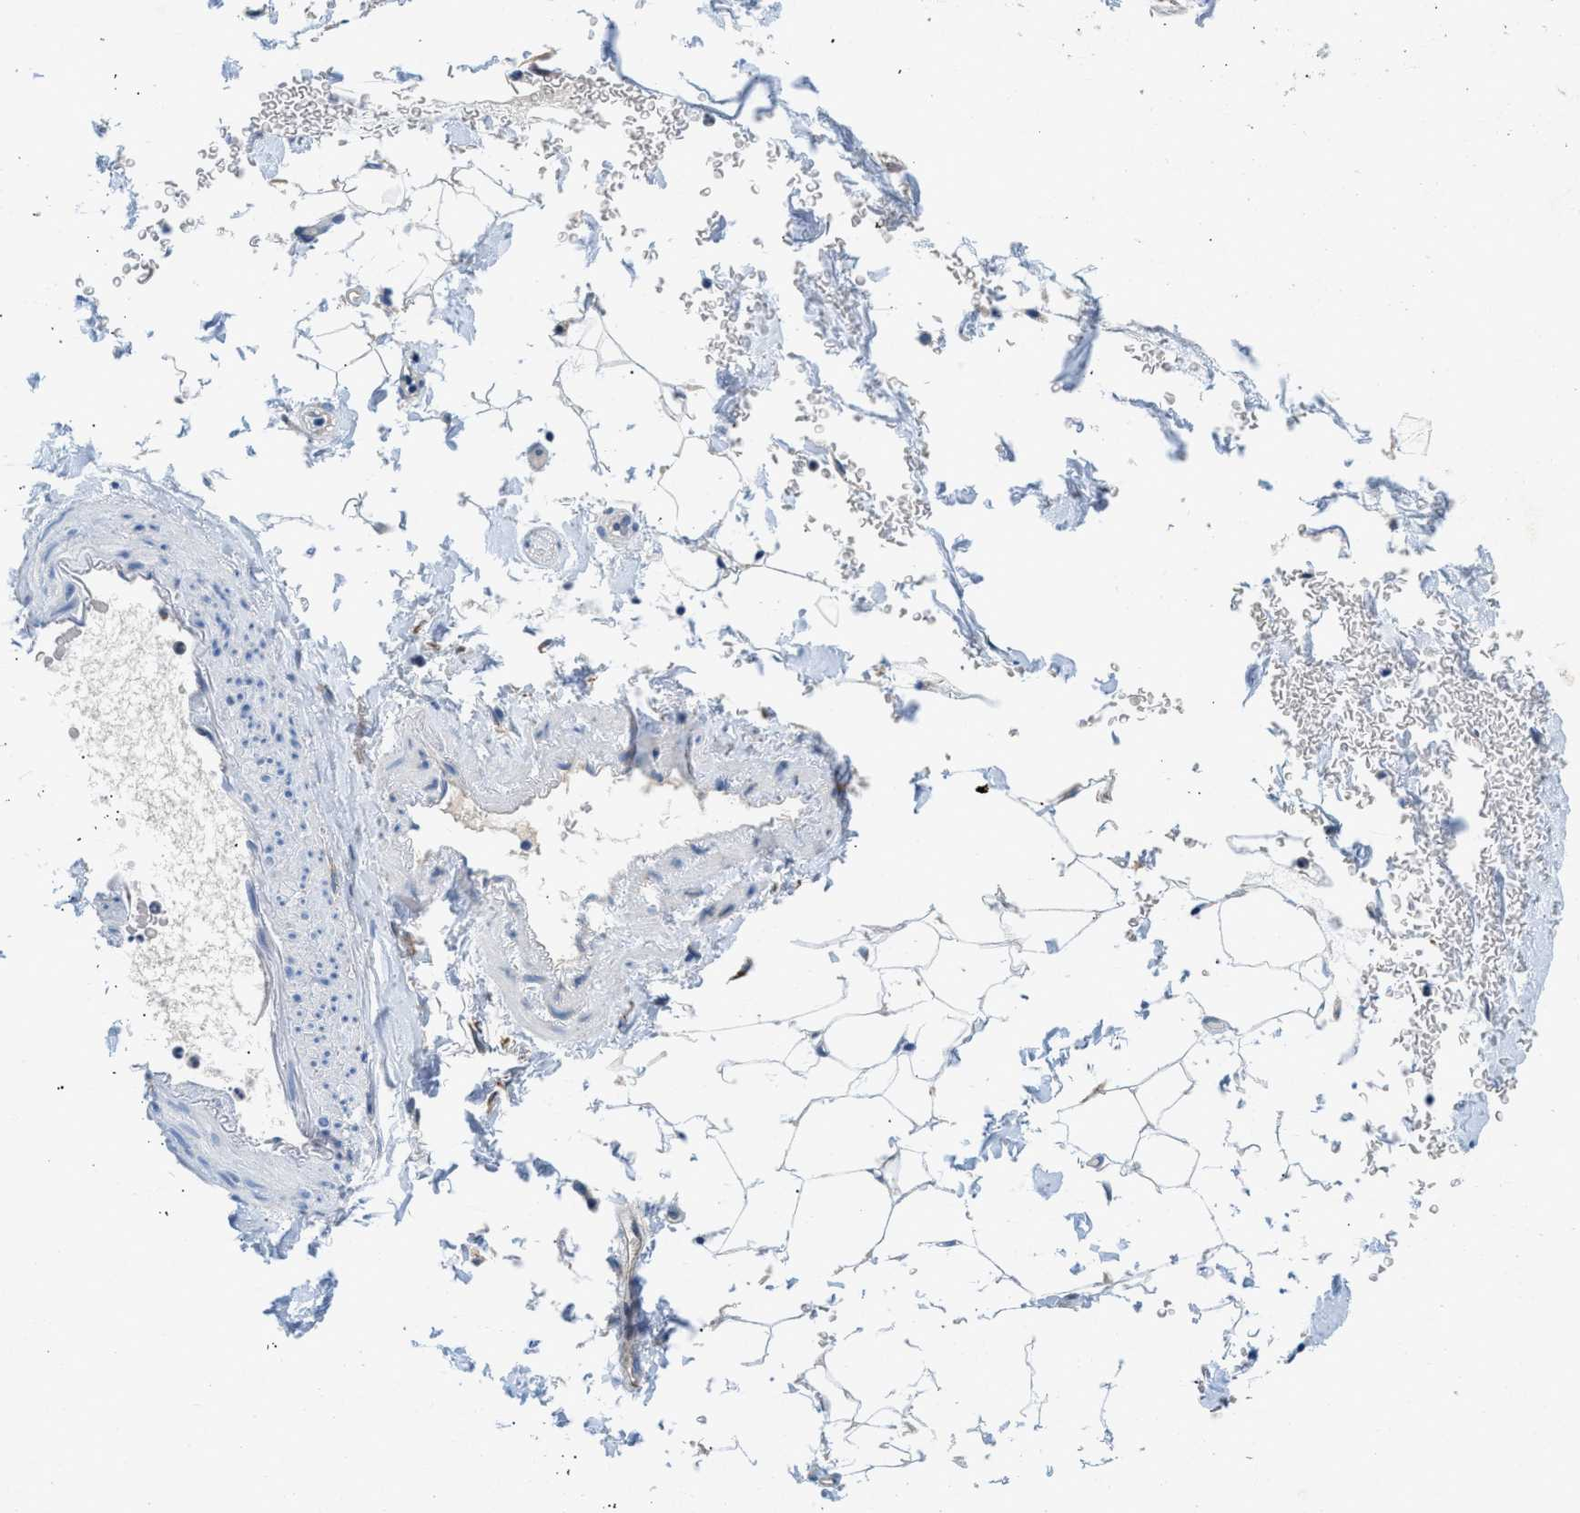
{"staining": {"intensity": "negative", "quantity": "none", "location": "none"}, "tissue": "adipose tissue", "cell_type": "Adipocytes", "image_type": "normal", "snomed": [{"axis": "morphology", "description": "Normal tissue, NOS"}, {"axis": "topography", "description": "Cartilage tissue"}, {"axis": "topography", "description": "Bronchus"}], "caption": "Normal adipose tissue was stained to show a protein in brown. There is no significant expression in adipocytes.", "gene": "BNC2", "patient": {"sex": "female", "age": 73}}